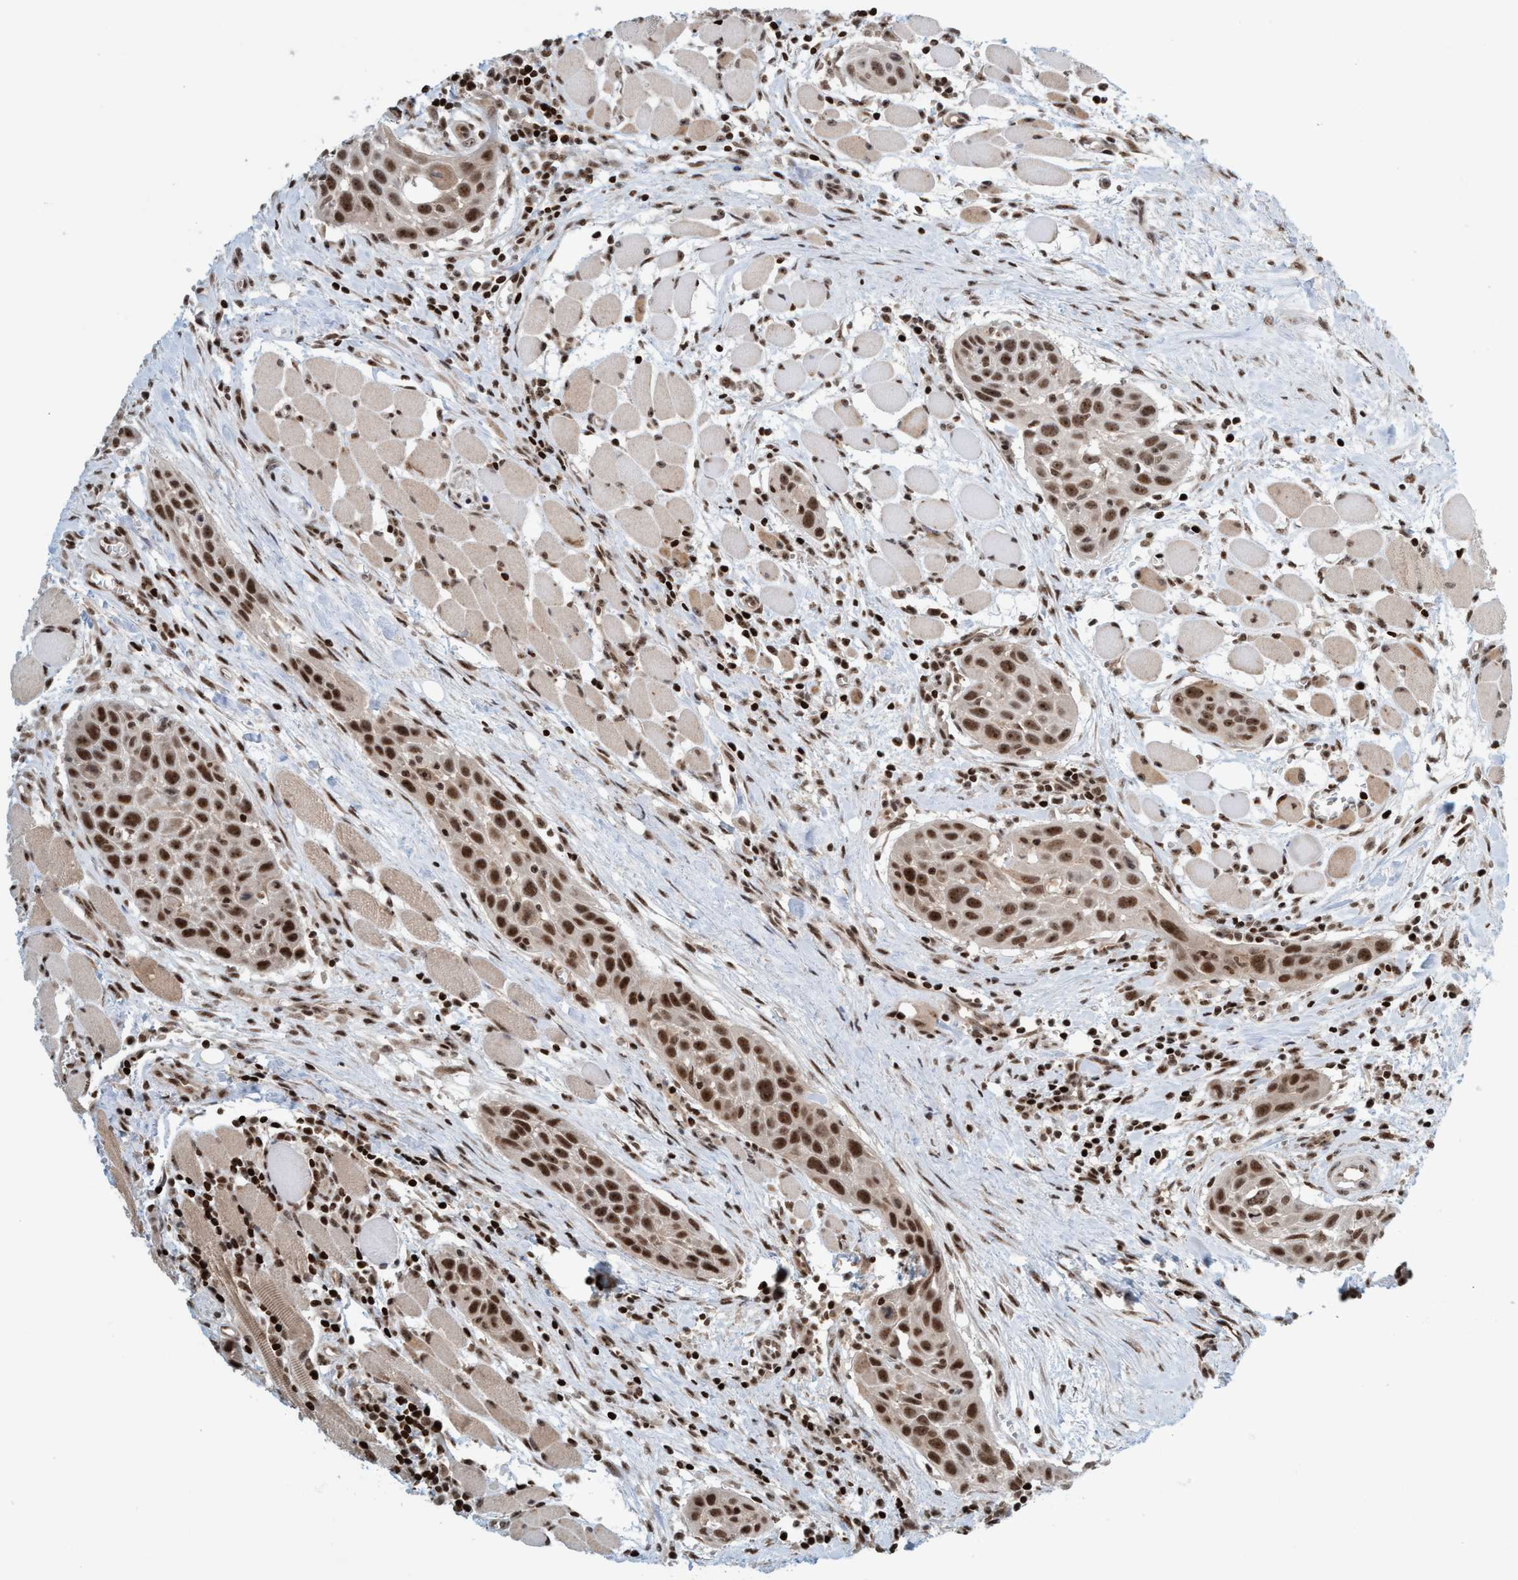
{"staining": {"intensity": "strong", "quantity": ">75%", "location": "nuclear"}, "tissue": "head and neck cancer", "cell_type": "Tumor cells", "image_type": "cancer", "snomed": [{"axis": "morphology", "description": "Squamous cell carcinoma, NOS"}, {"axis": "topography", "description": "Oral tissue"}, {"axis": "topography", "description": "Head-Neck"}], "caption": "About >75% of tumor cells in head and neck squamous cell carcinoma reveal strong nuclear protein staining as visualized by brown immunohistochemical staining.", "gene": "SMCR8", "patient": {"sex": "female", "age": 50}}